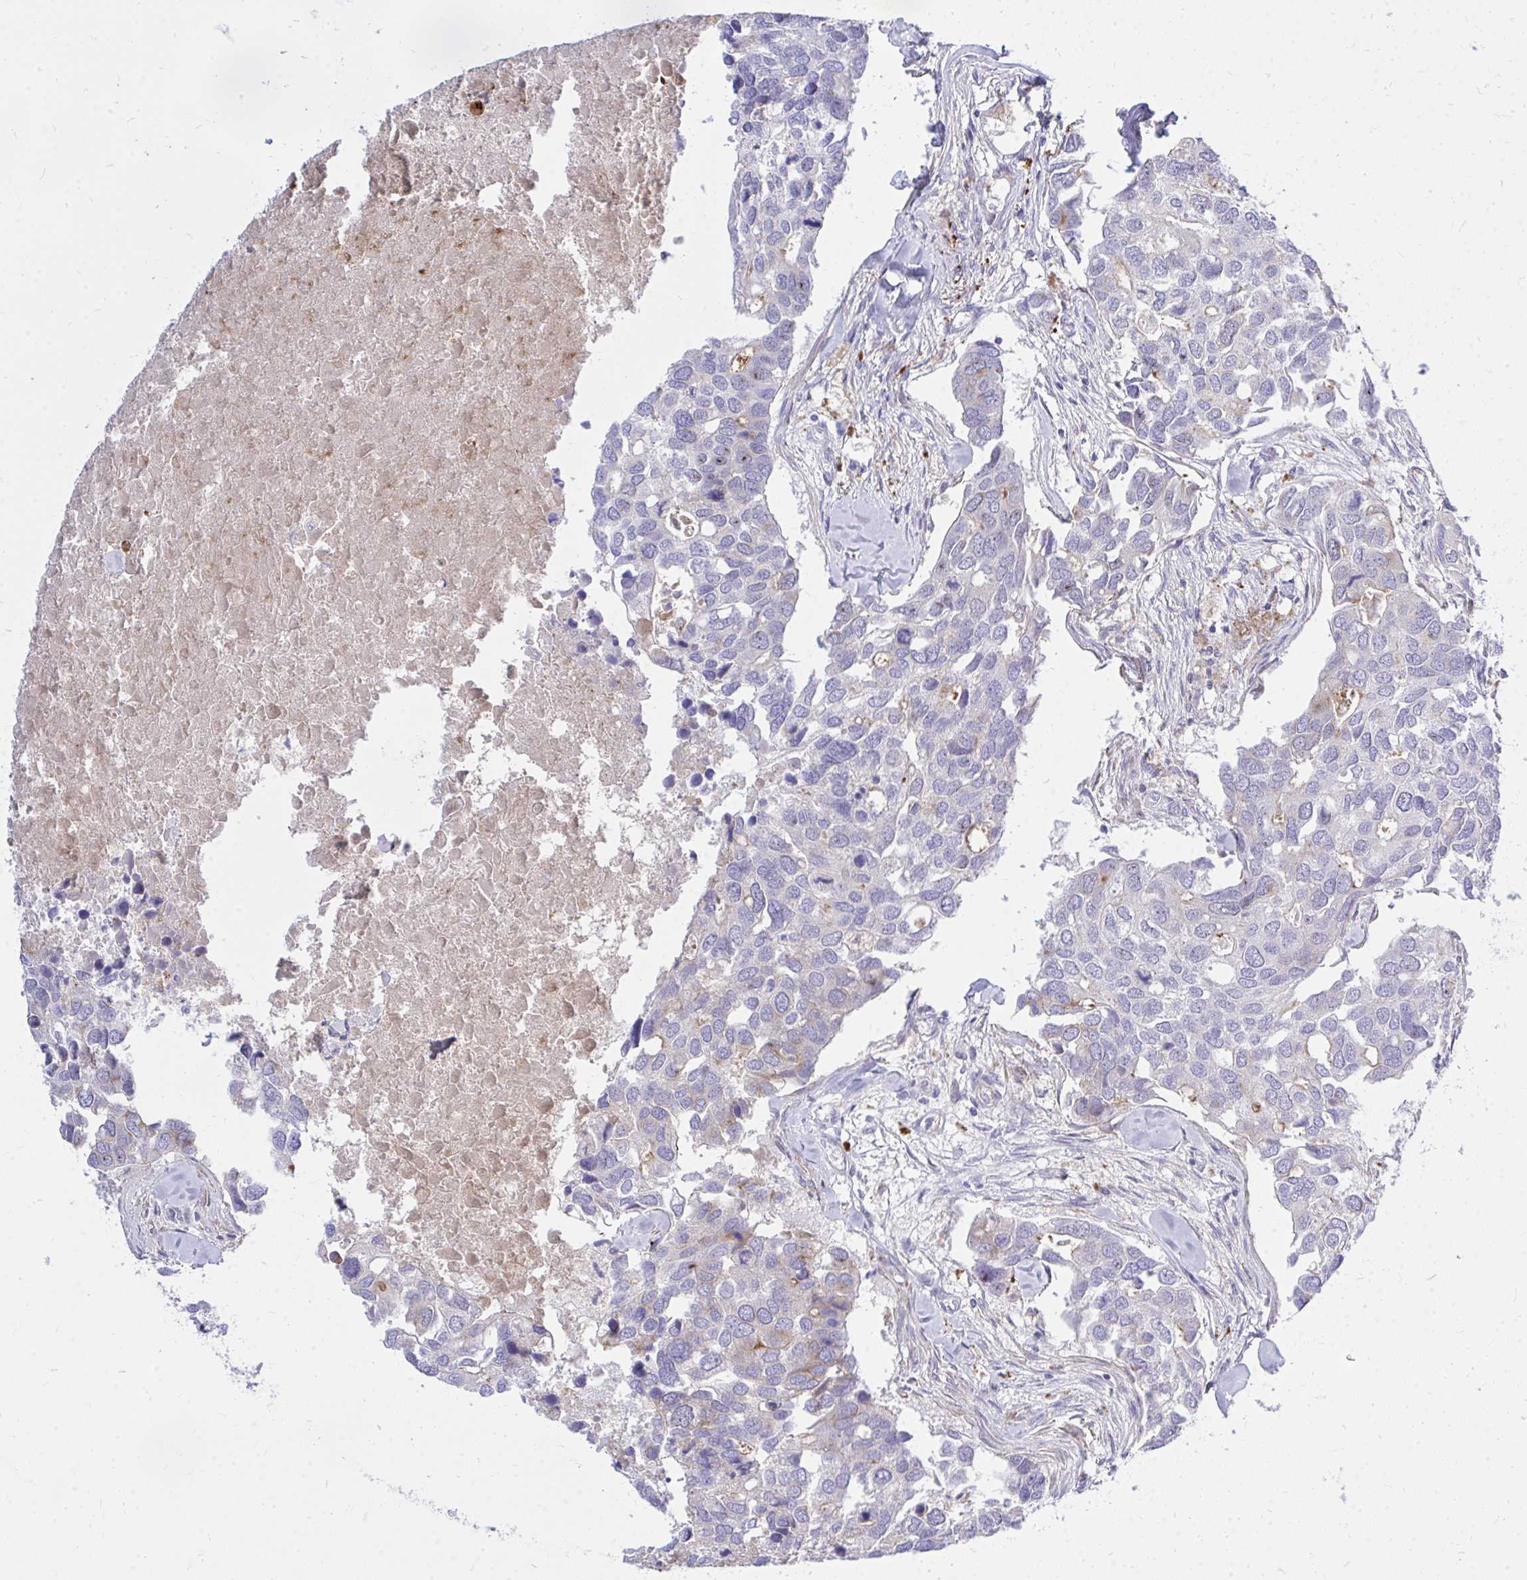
{"staining": {"intensity": "negative", "quantity": "none", "location": "none"}, "tissue": "breast cancer", "cell_type": "Tumor cells", "image_type": "cancer", "snomed": [{"axis": "morphology", "description": "Duct carcinoma"}, {"axis": "topography", "description": "Breast"}], "caption": "The image demonstrates no staining of tumor cells in intraductal carcinoma (breast).", "gene": "TP53I11", "patient": {"sex": "female", "age": 83}}